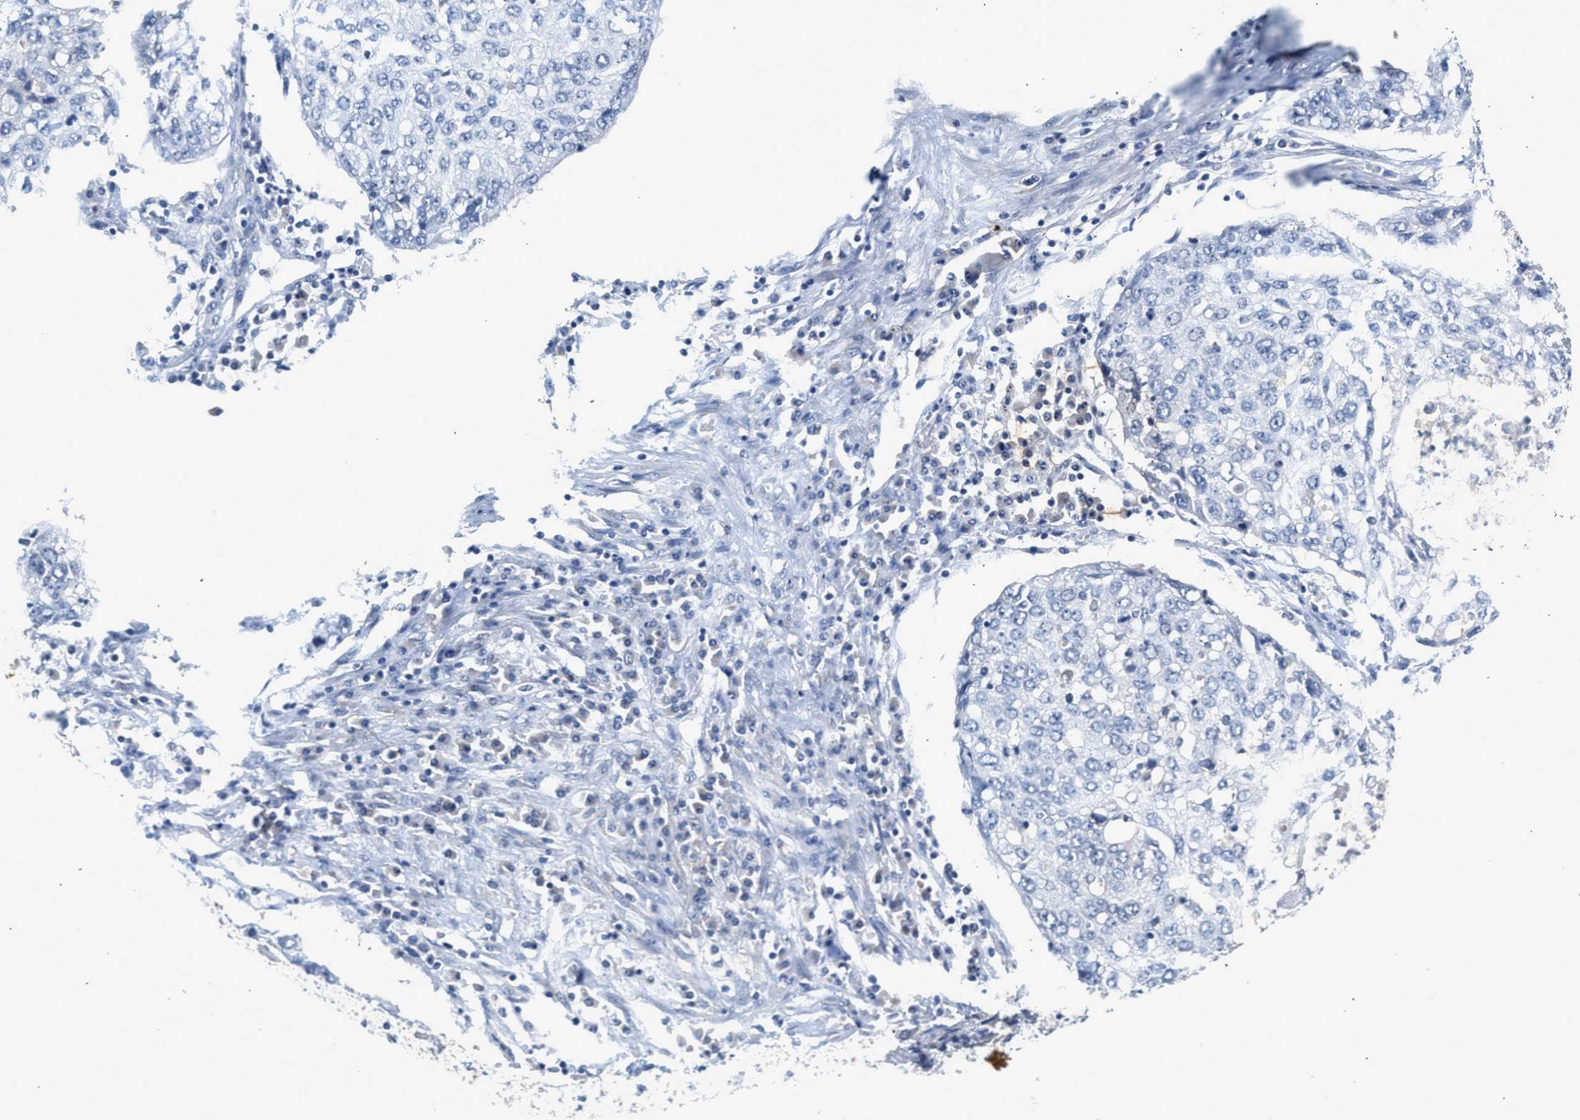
{"staining": {"intensity": "negative", "quantity": "none", "location": "none"}, "tissue": "lung cancer", "cell_type": "Tumor cells", "image_type": "cancer", "snomed": [{"axis": "morphology", "description": "Squamous cell carcinoma, NOS"}, {"axis": "topography", "description": "Lung"}], "caption": "This photomicrograph is of lung cancer stained with immunohistochemistry to label a protein in brown with the nuclei are counter-stained blue. There is no staining in tumor cells.", "gene": "CSF3R", "patient": {"sex": "female", "age": 63}}